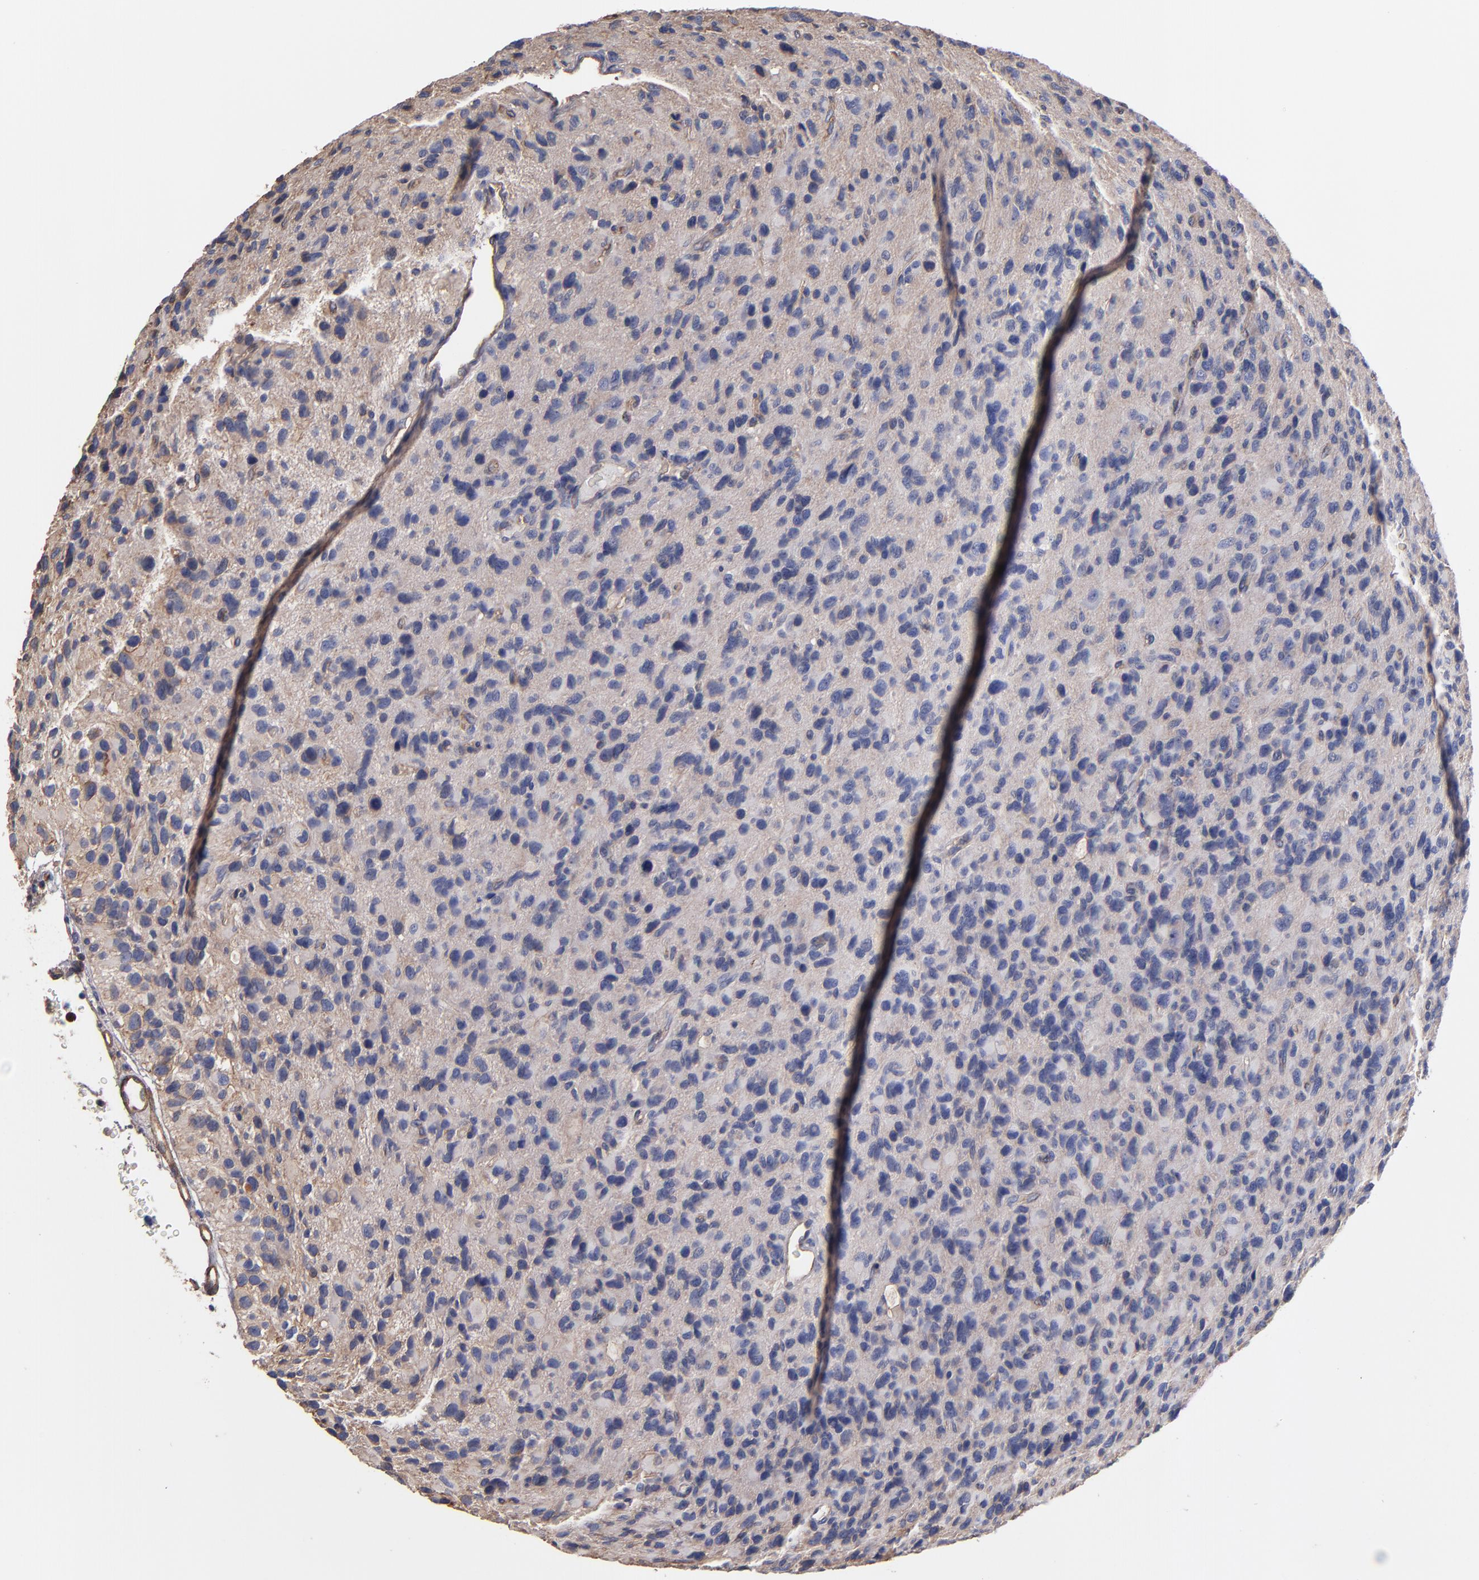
{"staining": {"intensity": "weak", "quantity": ">75%", "location": "cytoplasmic/membranous"}, "tissue": "glioma", "cell_type": "Tumor cells", "image_type": "cancer", "snomed": [{"axis": "morphology", "description": "Glioma, malignant, High grade"}, {"axis": "topography", "description": "Brain"}], "caption": "Protein expression by immunohistochemistry (IHC) reveals weak cytoplasmic/membranous expression in approximately >75% of tumor cells in glioma. Using DAB (brown) and hematoxylin (blue) stains, captured at high magnification using brightfield microscopy.", "gene": "ESYT2", "patient": {"sex": "male", "age": 77}}